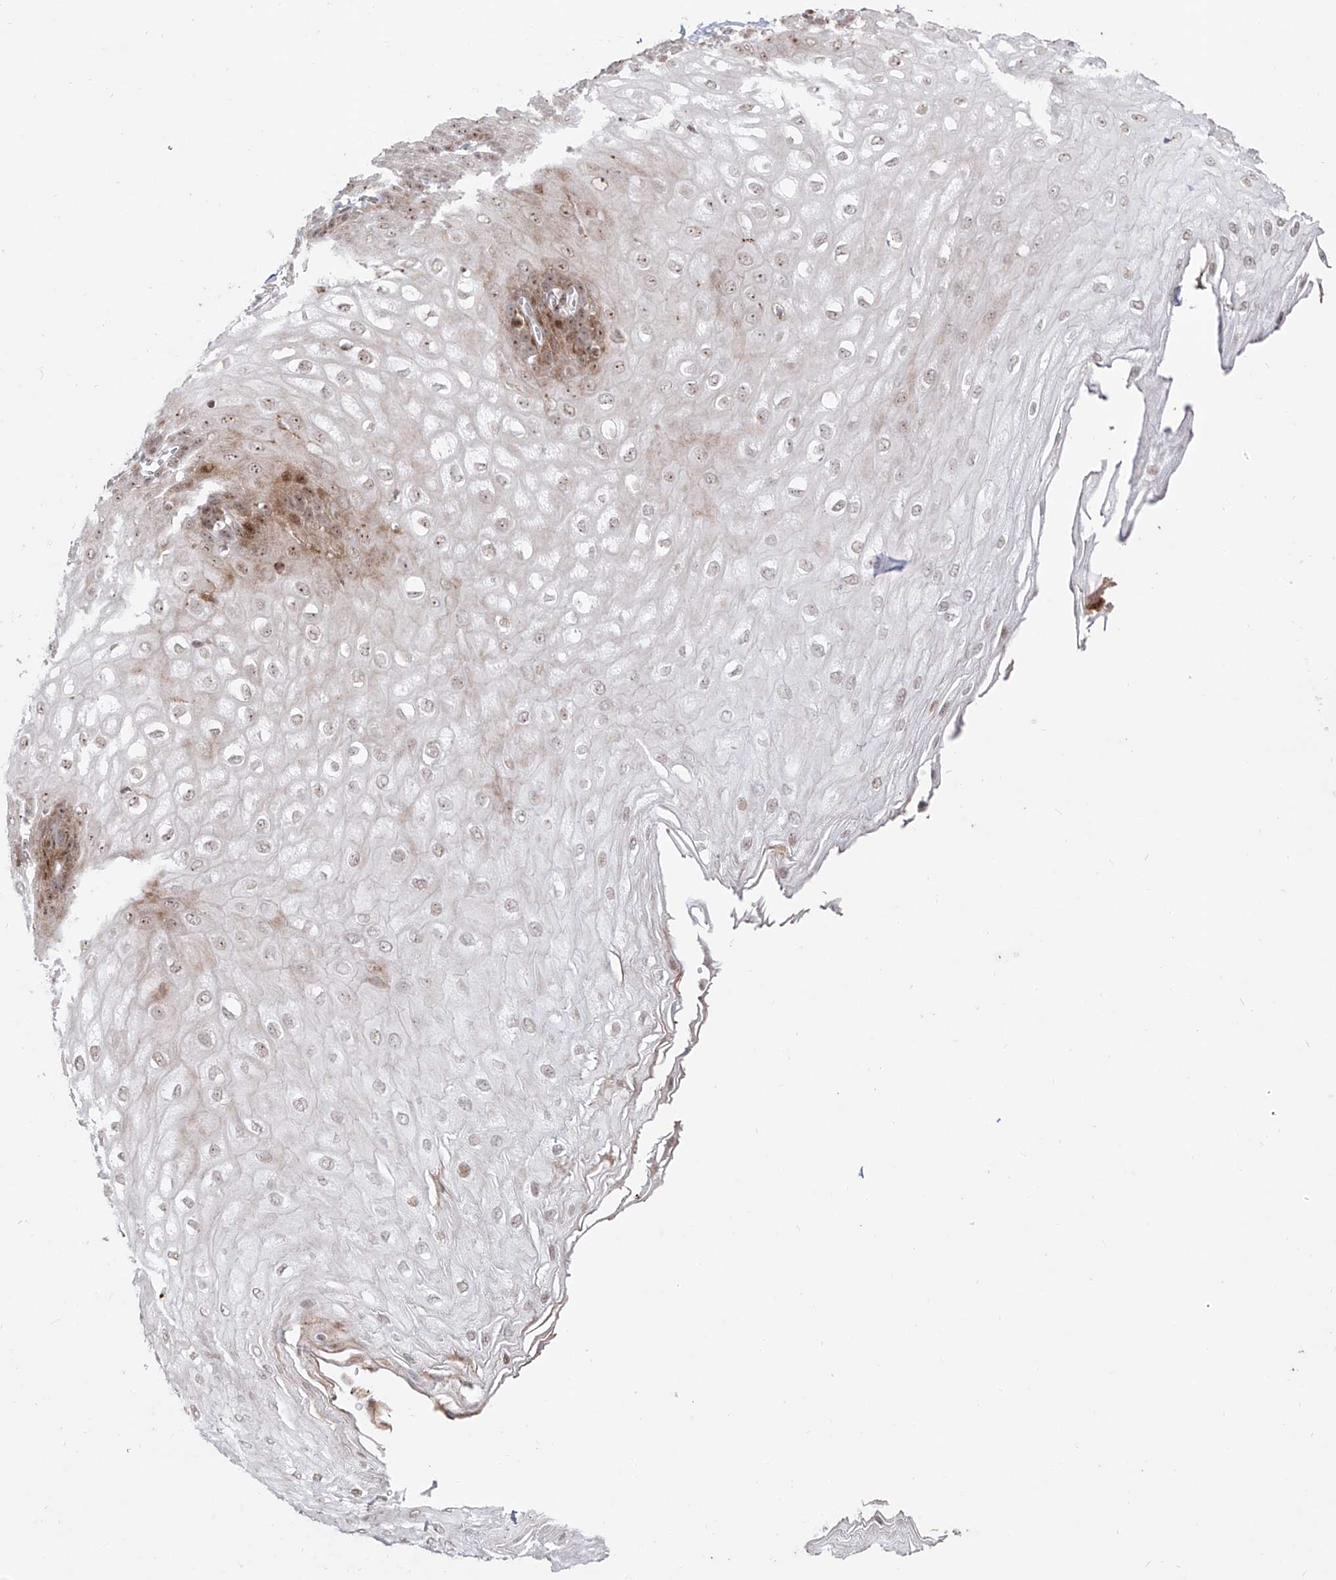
{"staining": {"intensity": "moderate", "quantity": ">75%", "location": "cytoplasmic/membranous,nuclear"}, "tissue": "esophagus", "cell_type": "Squamous epithelial cells", "image_type": "normal", "snomed": [{"axis": "morphology", "description": "Normal tissue, NOS"}, {"axis": "topography", "description": "Esophagus"}], "caption": "Esophagus stained for a protein (brown) shows moderate cytoplasmic/membranous,nuclear positive expression in approximately >75% of squamous epithelial cells.", "gene": "ZNF180", "patient": {"sex": "male", "age": 60}}